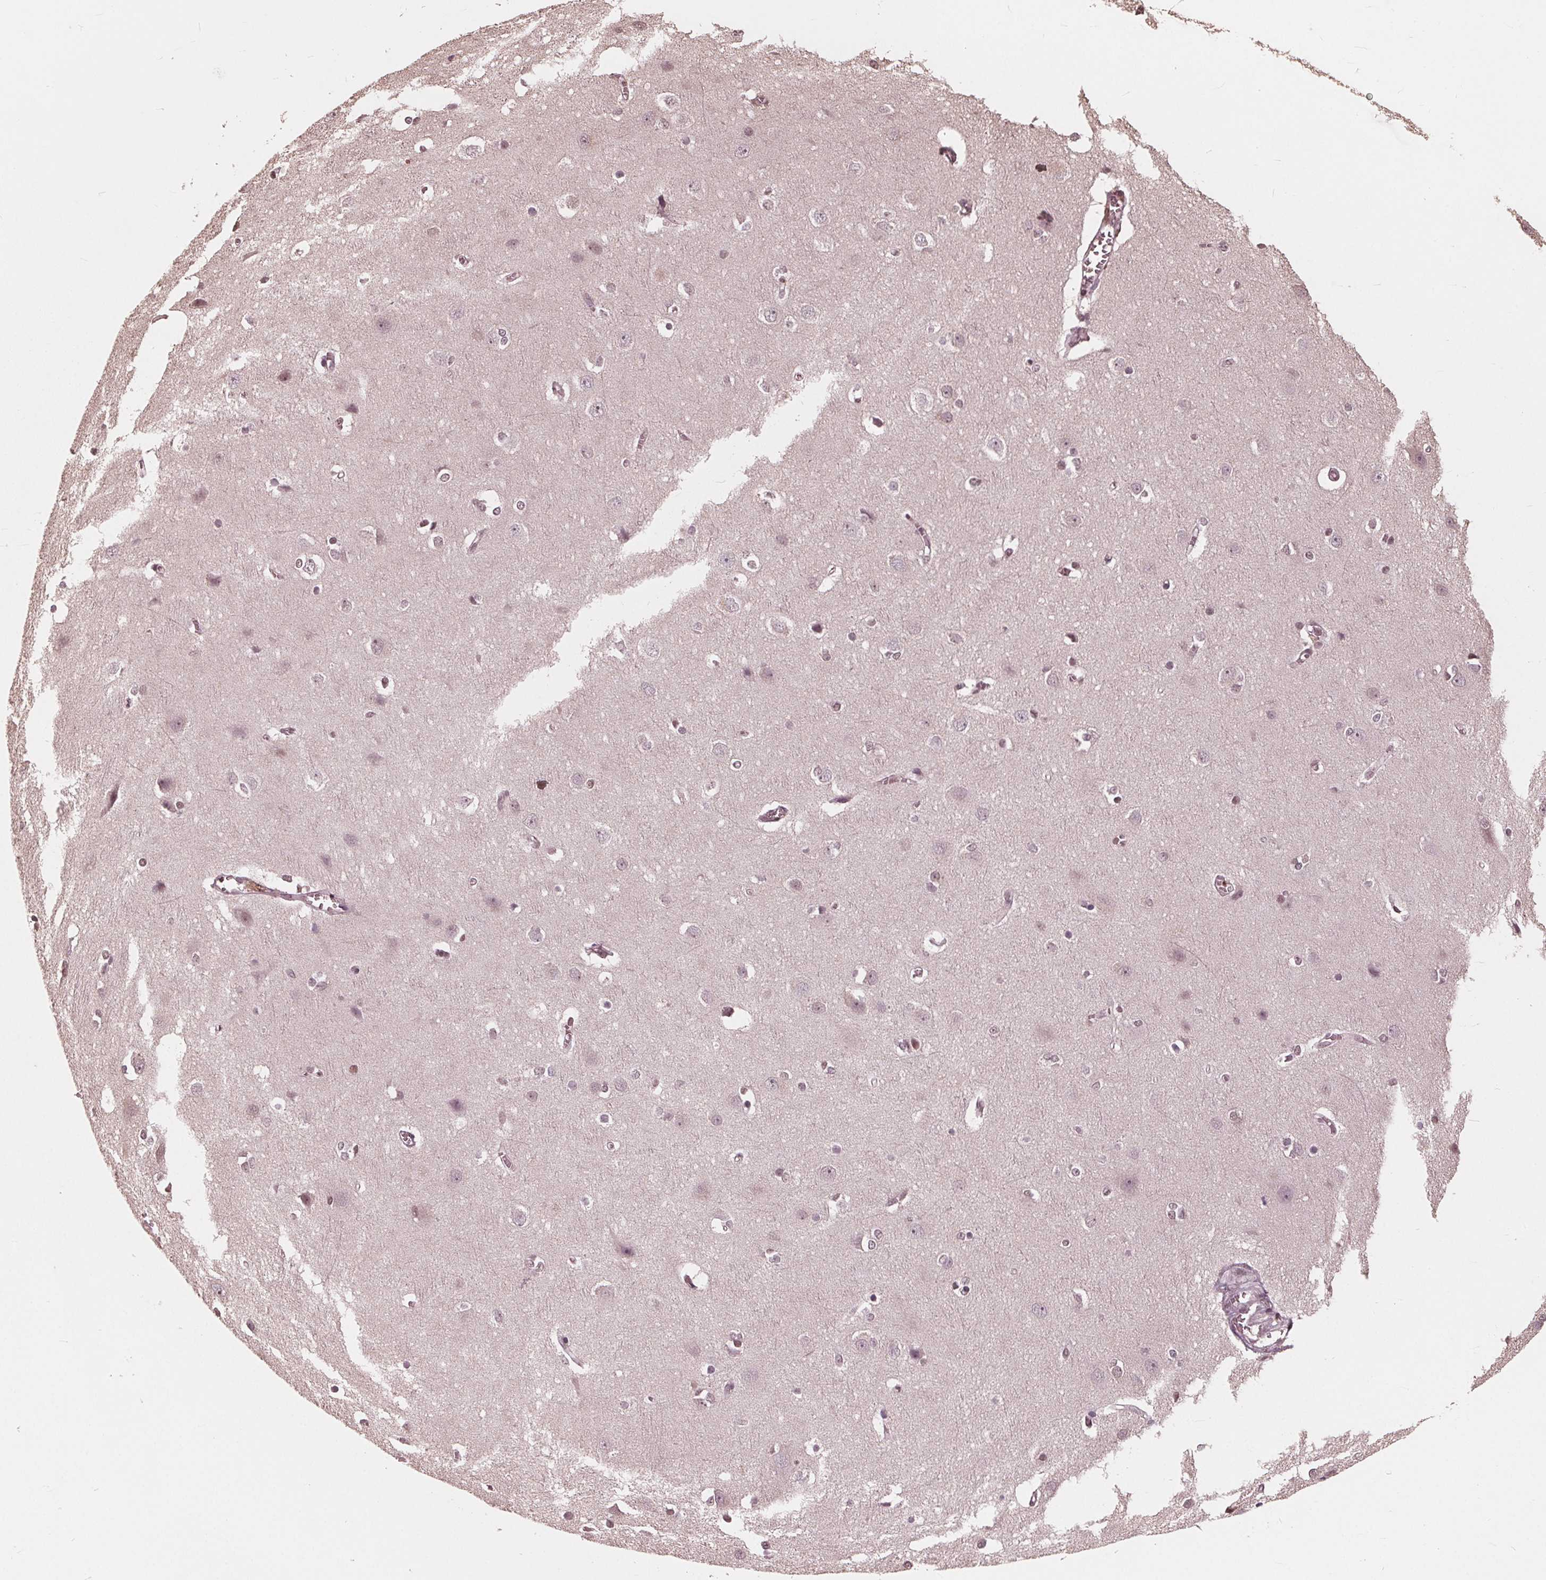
{"staining": {"intensity": "weak", "quantity": "<25%", "location": "cytoplasmic/membranous,nuclear"}, "tissue": "cerebral cortex", "cell_type": "Endothelial cells", "image_type": "normal", "snomed": [{"axis": "morphology", "description": "Normal tissue, NOS"}, {"axis": "topography", "description": "Cerebral cortex"}], "caption": "There is no significant staining in endothelial cells of cerebral cortex. (DAB (3,3'-diaminobenzidine) IHC visualized using brightfield microscopy, high magnification).", "gene": "HIRIP3", "patient": {"sex": "male", "age": 37}}